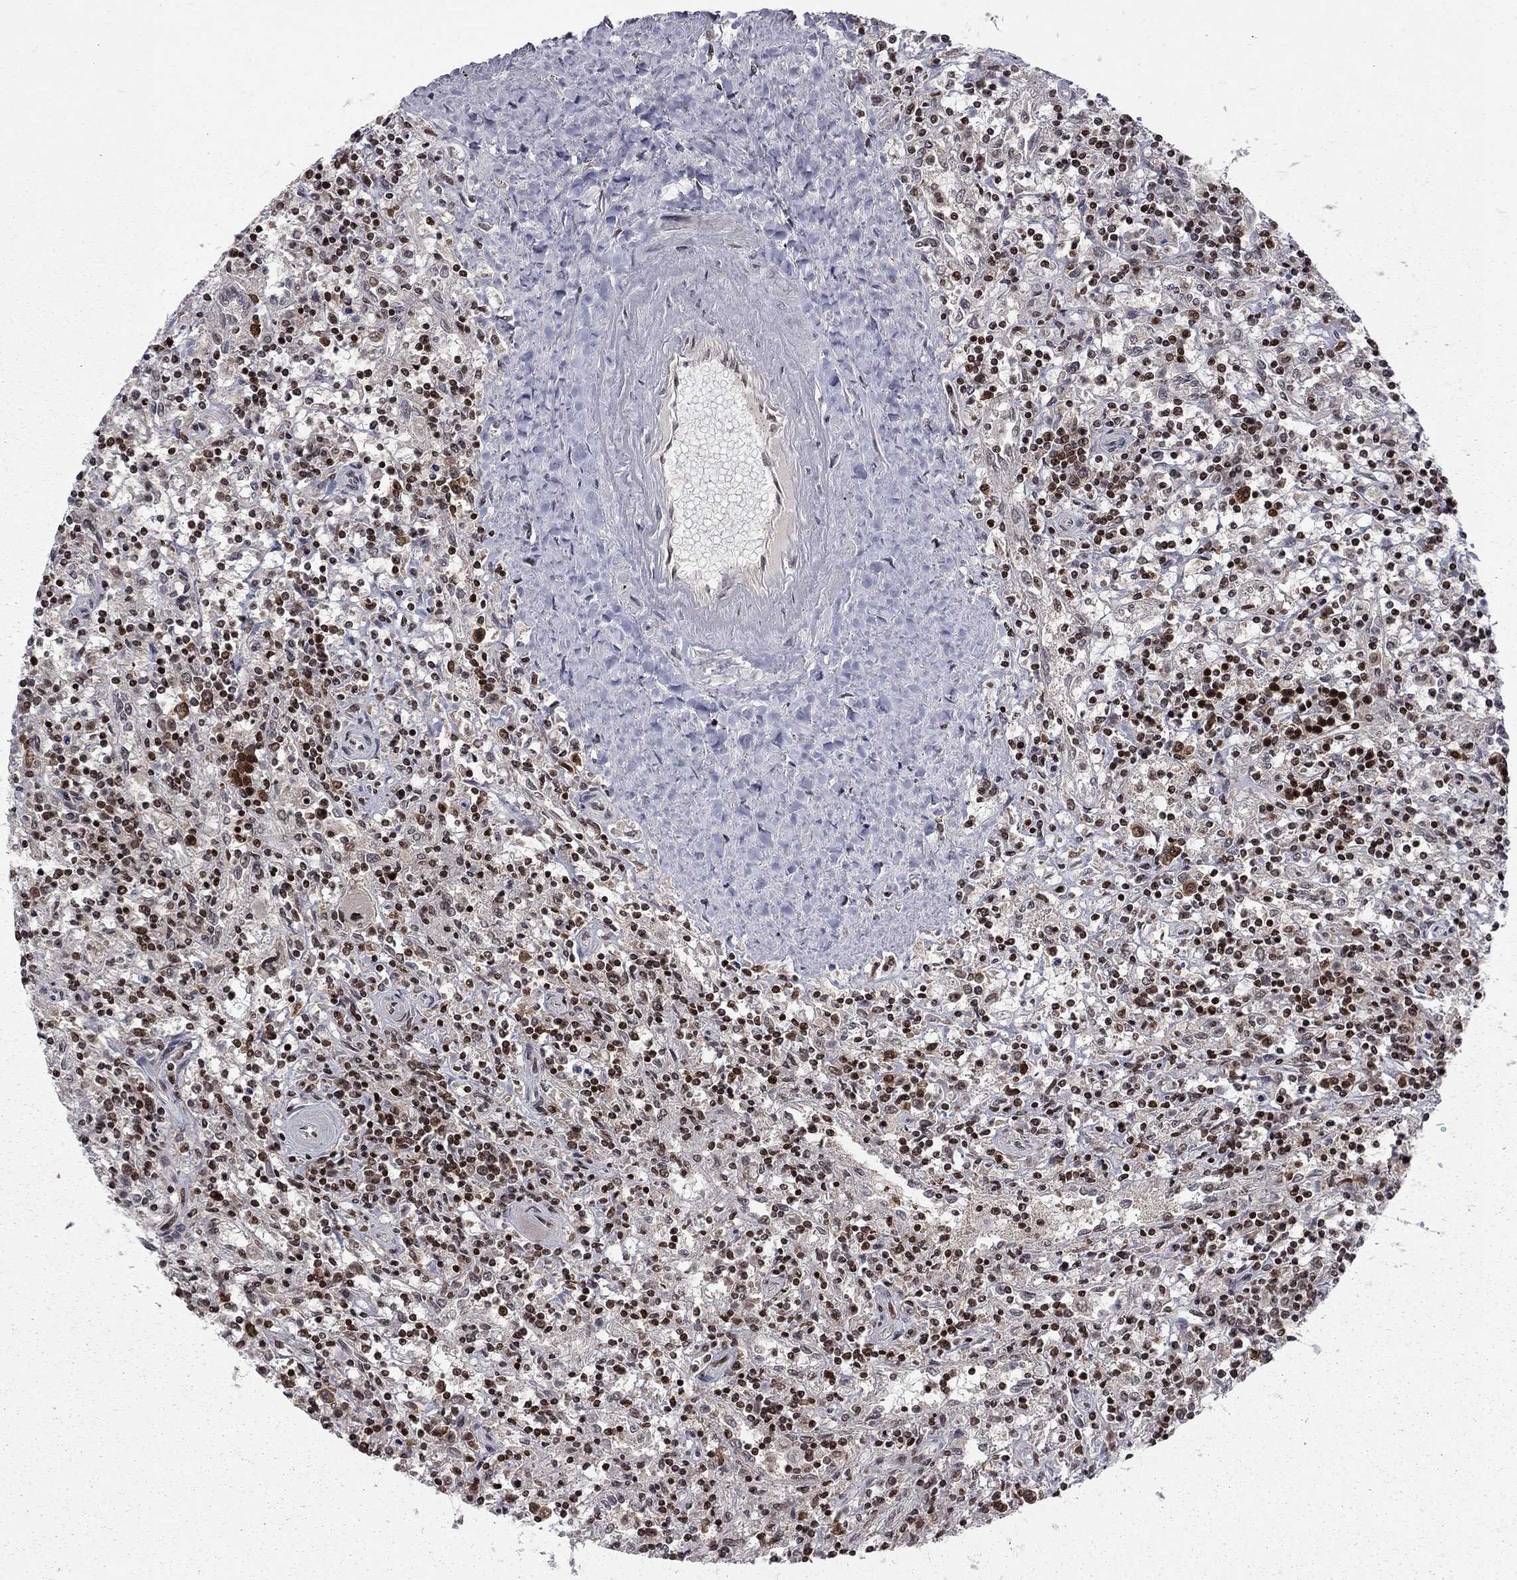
{"staining": {"intensity": "strong", "quantity": ">75%", "location": "nuclear"}, "tissue": "lymphoma", "cell_type": "Tumor cells", "image_type": "cancer", "snomed": [{"axis": "morphology", "description": "Malignant lymphoma, non-Hodgkin's type, Low grade"}, {"axis": "topography", "description": "Spleen"}], "caption": "About >75% of tumor cells in human lymphoma show strong nuclear protein staining as visualized by brown immunohistochemical staining.", "gene": "RNASEH2C", "patient": {"sex": "male", "age": 62}}